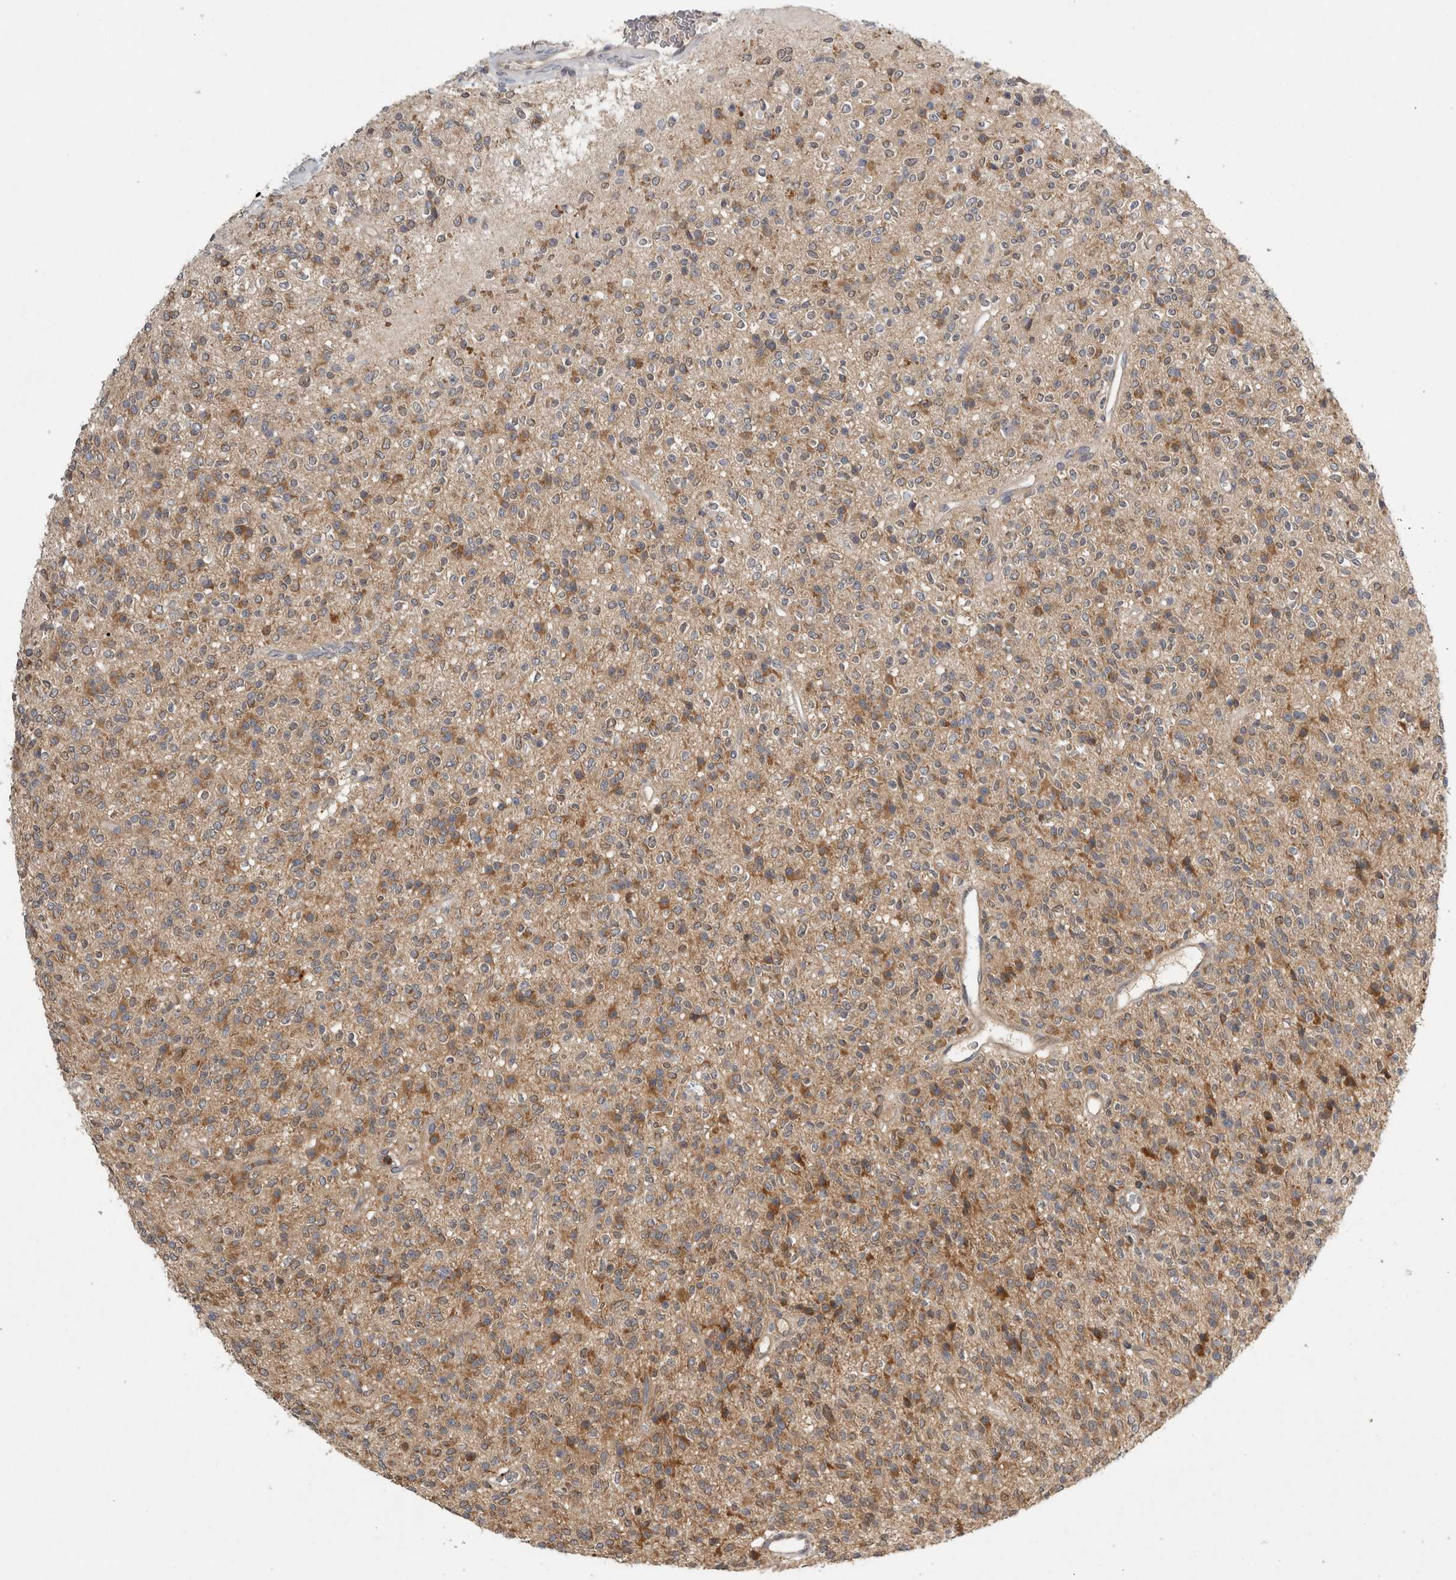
{"staining": {"intensity": "moderate", "quantity": ">75%", "location": "cytoplasmic/membranous"}, "tissue": "glioma", "cell_type": "Tumor cells", "image_type": "cancer", "snomed": [{"axis": "morphology", "description": "Glioma, malignant, High grade"}, {"axis": "topography", "description": "Brain"}], "caption": "There is medium levels of moderate cytoplasmic/membranous positivity in tumor cells of malignant glioma (high-grade), as demonstrated by immunohistochemical staining (brown color).", "gene": "TRMT61B", "patient": {"sex": "male", "age": 34}}